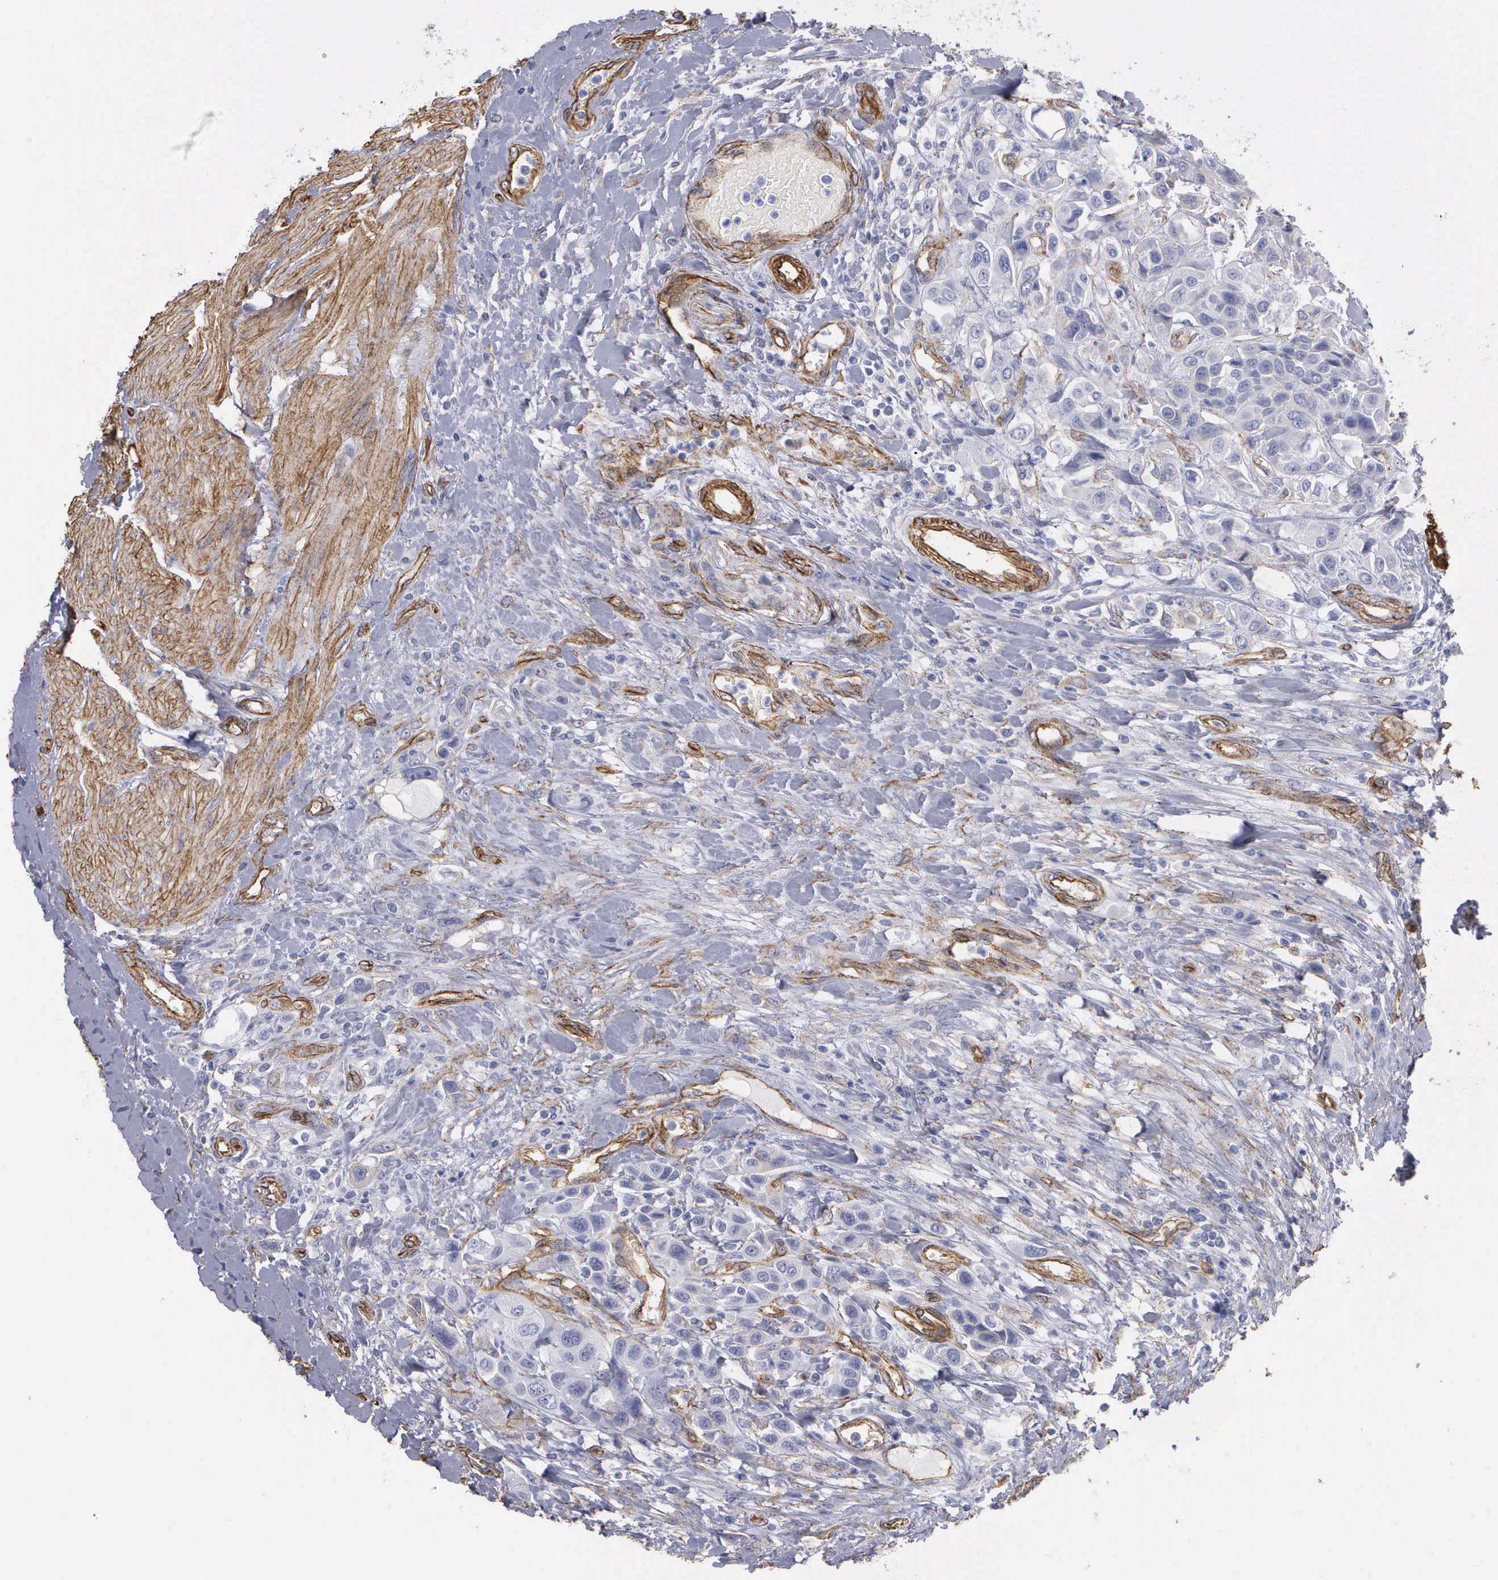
{"staining": {"intensity": "negative", "quantity": "none", "location": "none"}, "tissue": "urothelial cancer", "cell_type": "Tumor cells", "image_type": "cancer", "snomed": [{"axis": "morphology", "description": "Urothelial carcinoma, High grade"}, {"axis": "topography", "description": "Urinary bladder"}], "caption": "This photomicrograph is of urothelial carcinoma (high-grade) stained with immunohistochemistry to label a protein in brown with the nuclei are counter-stained blue. There is no expression in tumor cells.", "gene": "MAGEB10", "patient": {"sex": "male", "age": 50}}